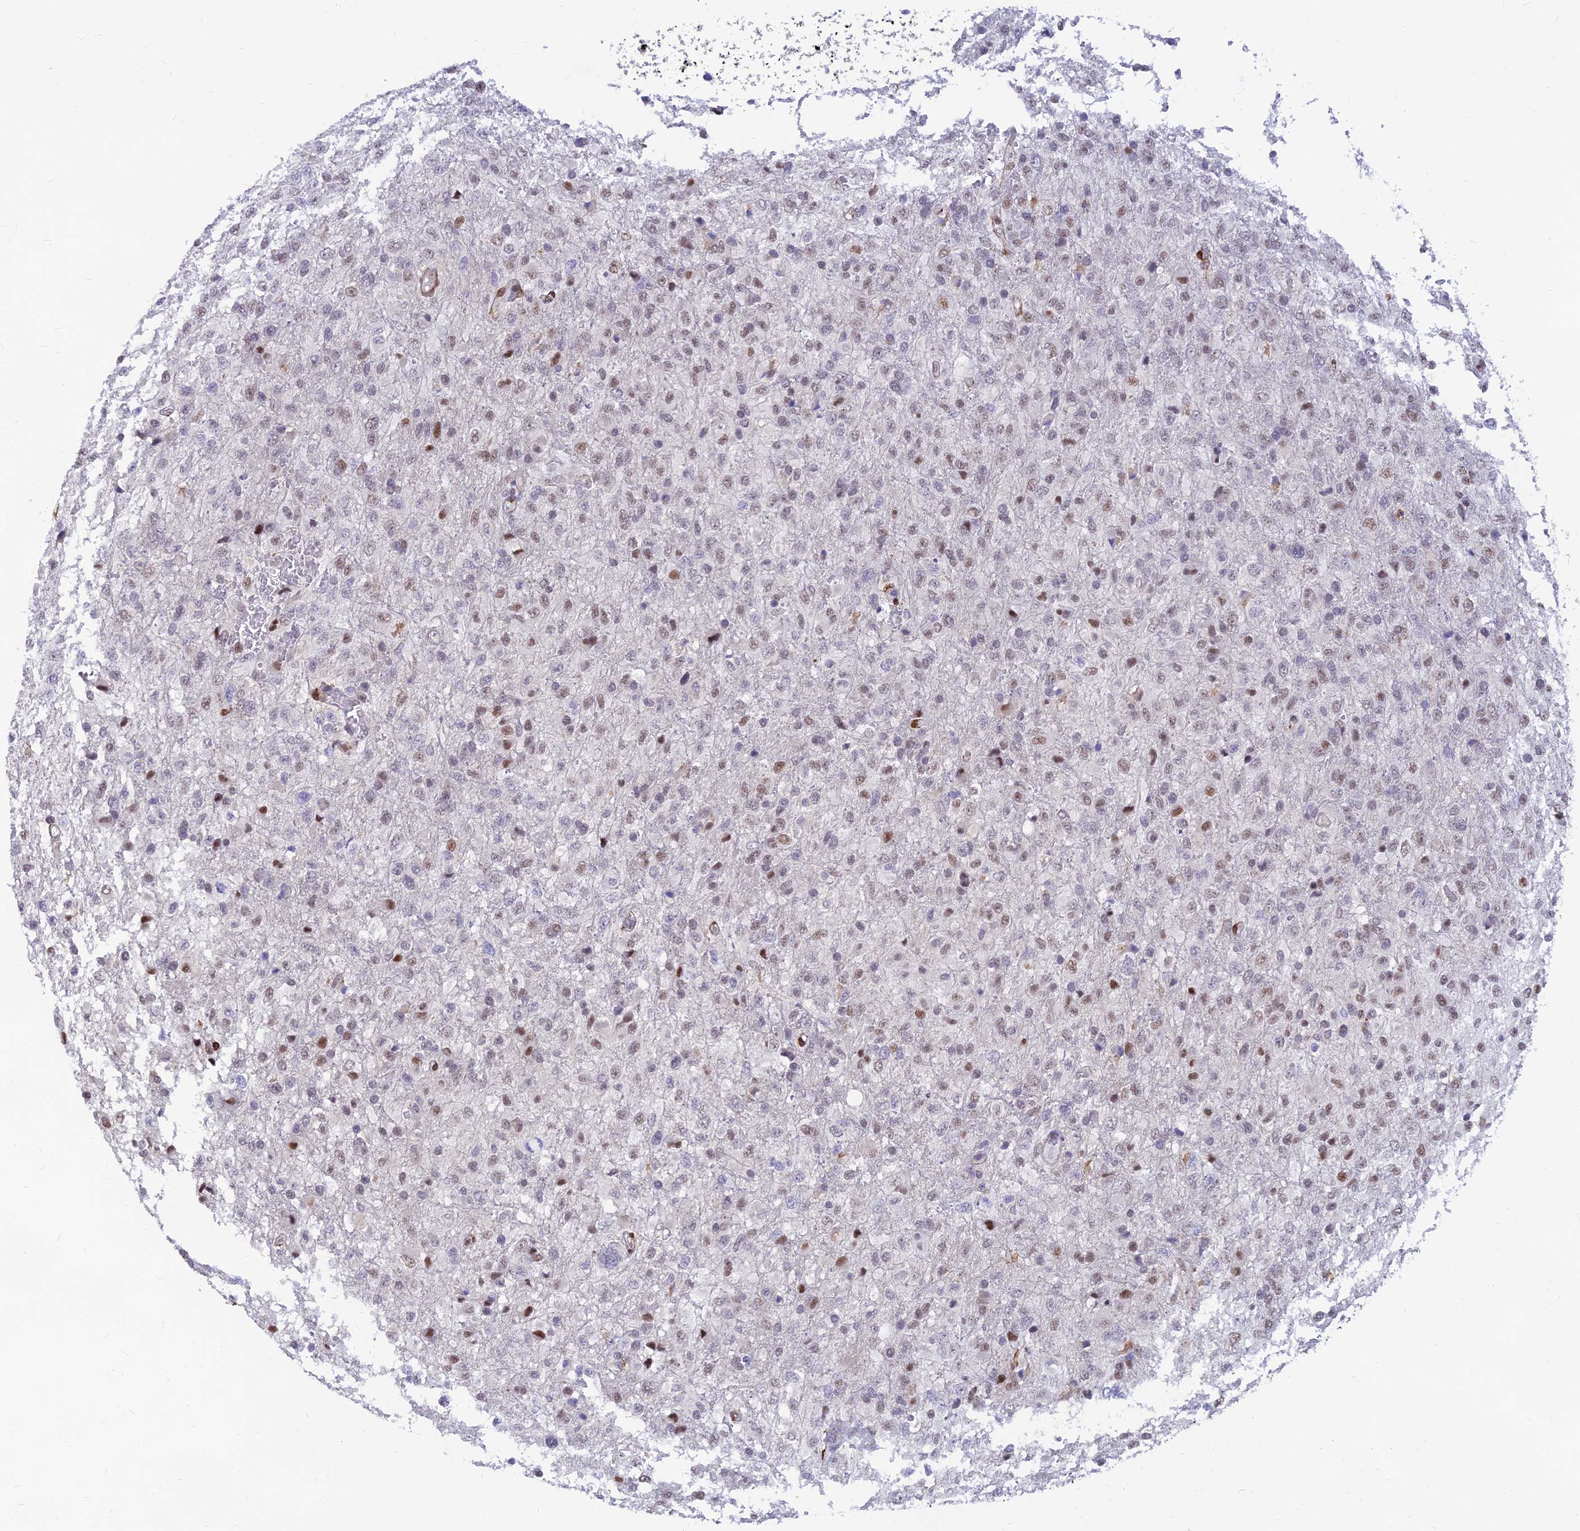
{"staining": {"intensity": "moderate", "quantity": "<25%", "location": "nuclear"}, "tissue": "glioma", "cell_type": "Tumor cells", "image_type": "cancer", "snomed": [{"axis": "morphology", "description": "Glioma, malignant, High grade"}, {"axis": "topography", "description": "Brain"}], "caption": "Protein staining demonstrates moderate nuclear staining in approximately <25% of tumor cells in malignant glioma (high-grade).", "gene": "CLK4", "patient": {"sex": "female", "age": 74}}